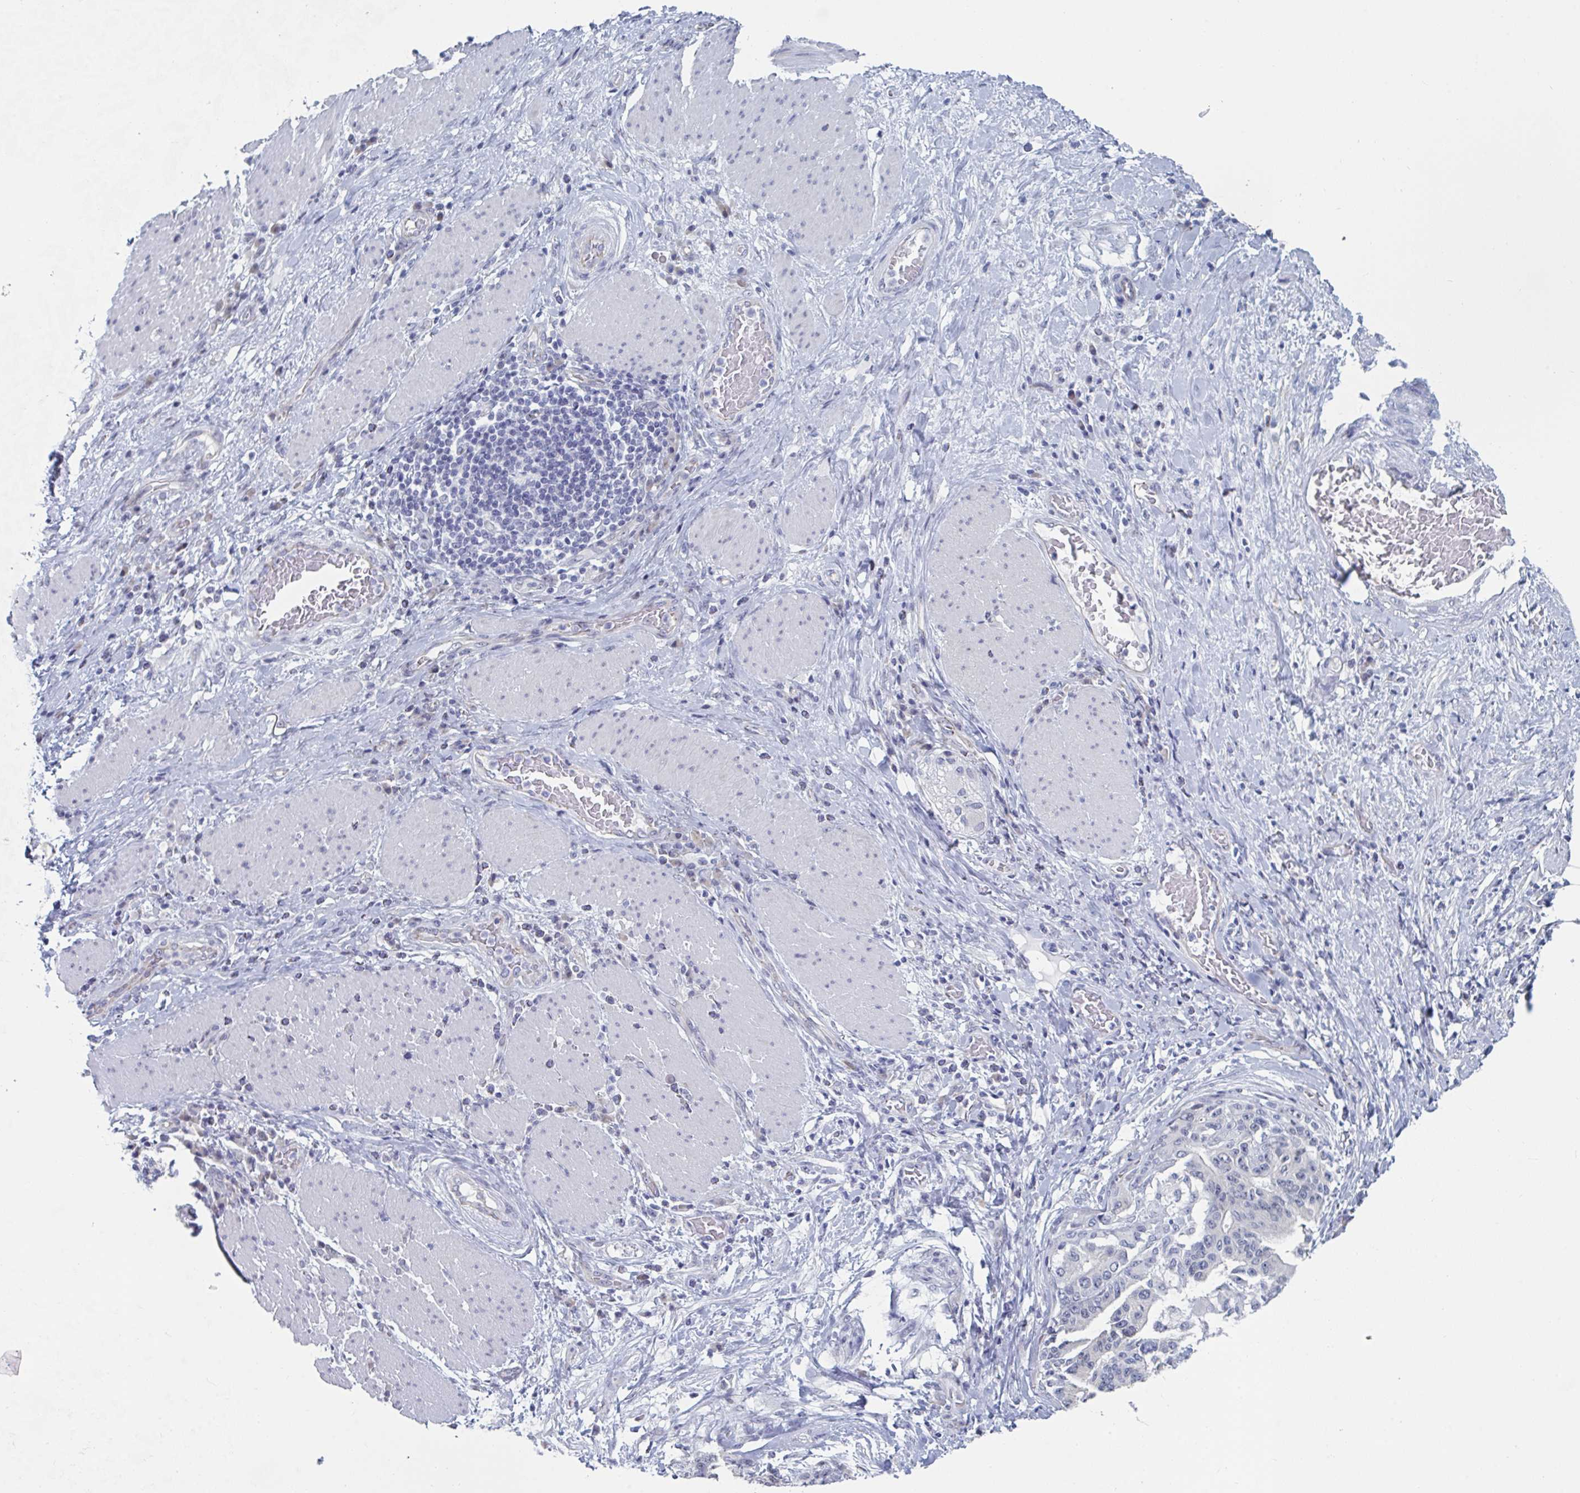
{"staining": {"intensity": "negative", "quantity": "none", "location": "none"}, "tissue": "stomach cancer", "cell_type": "Tumor cells", "image_type": "cancer", "snomed": [{"axis": "morphology", "description": "Normal tissue, NOS"}, {"axis": "morphology", "description": "Adenocarcinoma, NOS"}, {"axis": "topography", "description": "Stomach"}], "caption": "Immunohistochemical staining of stomach adenocarcinoma displays no significant staining in tumor cells. (DAB immunohistochemistry with hematoxylin counter stain).", "gene": "FOXA1", "patient": {"sex": "female", "age": 64}}